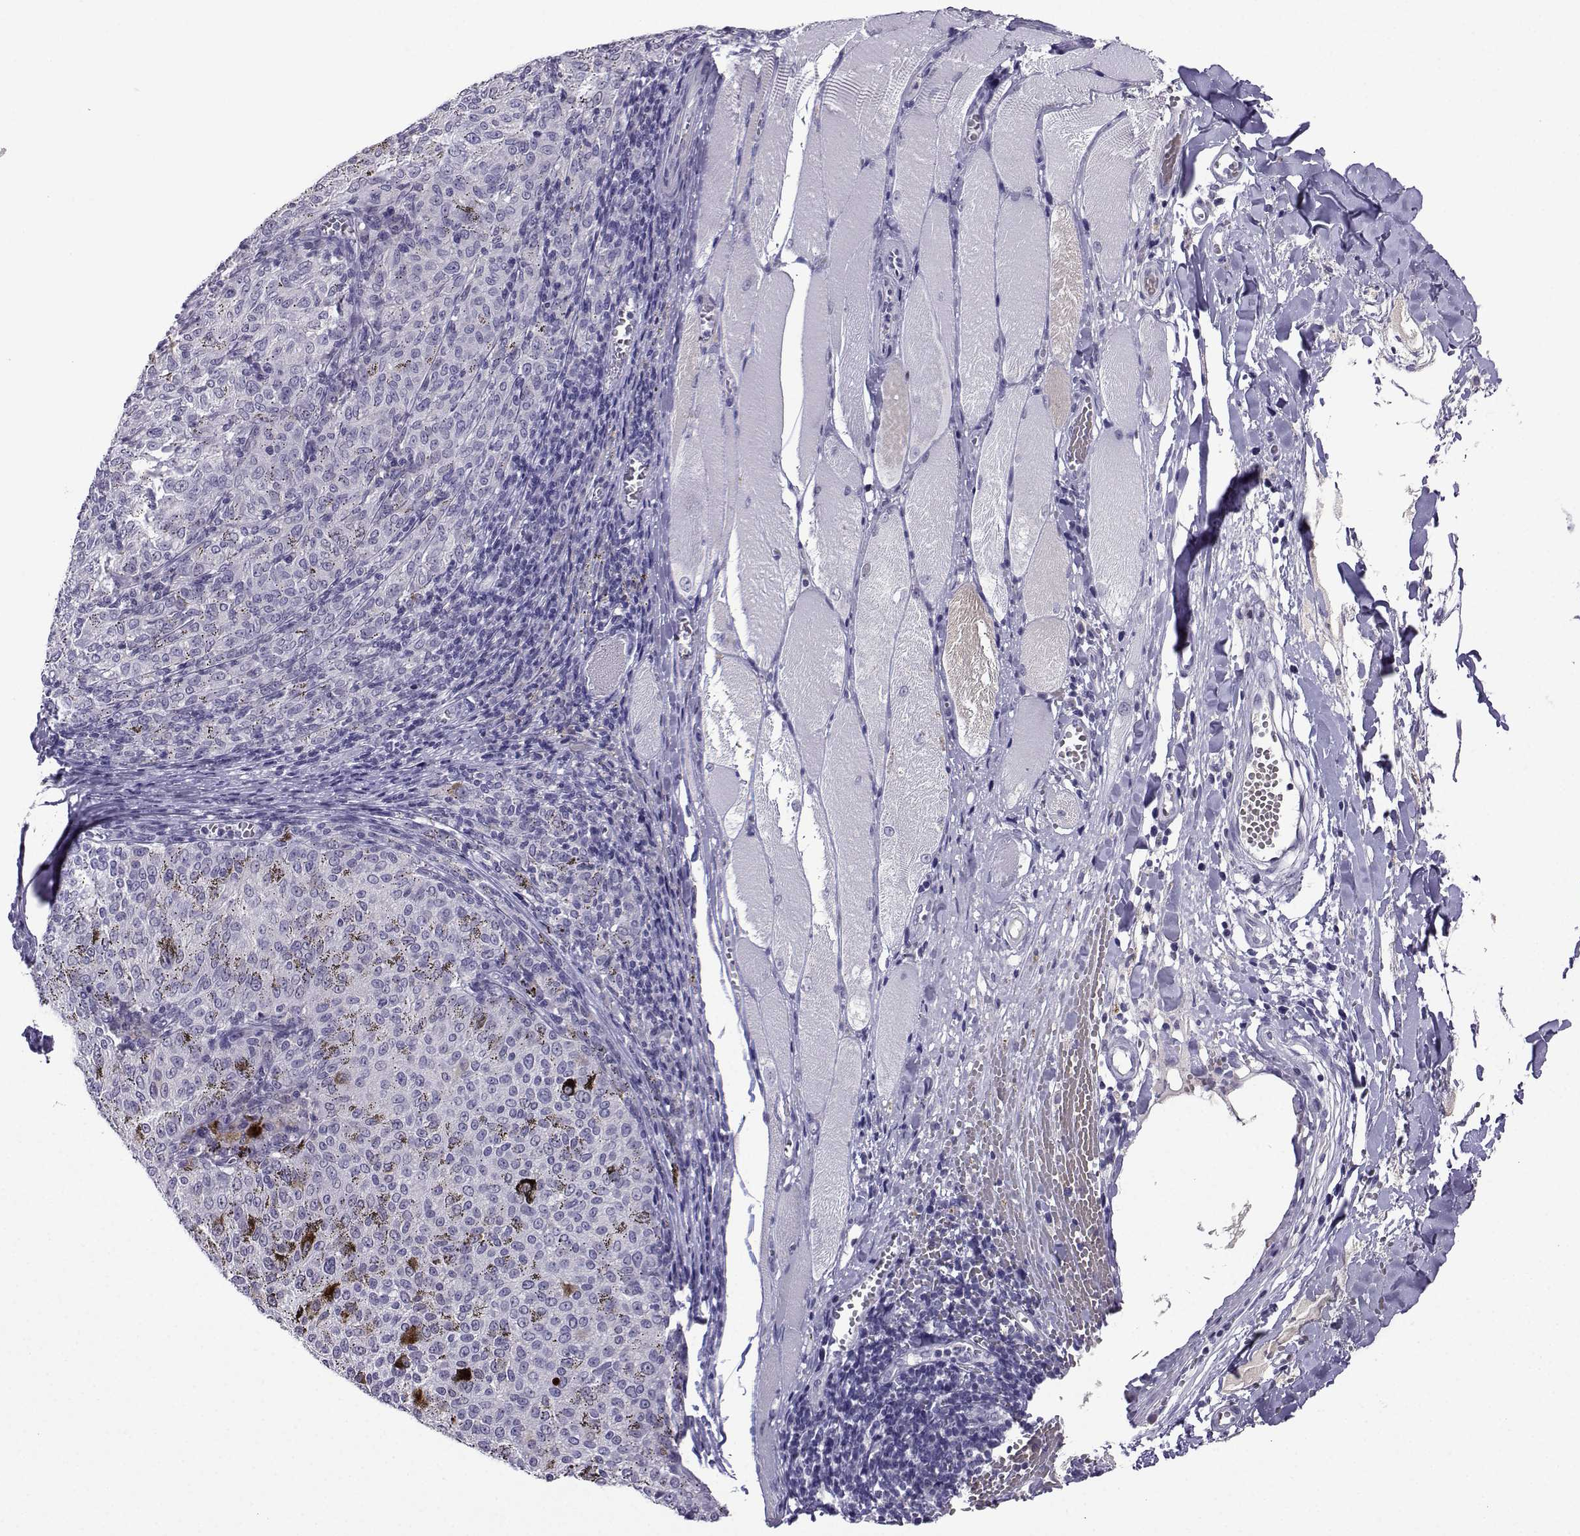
{"staining": {"intensity": "negative", "quantity": "none", "location": "none"}, "tissue": "melanoma", "cell_type": "Tumor cells", "image_type": "cancer", "snomed": [{"axis": "morphology", "description": "Malignant melanoma, NOS"}, {"axis": "topography", "description": "Skin"}], "caption": "Immunohistochemical staining of malignant melanoma displays no significant staining in tumor cells.", "gene": "LRFN2", "patient": {"sex": "female", "age": 72}}